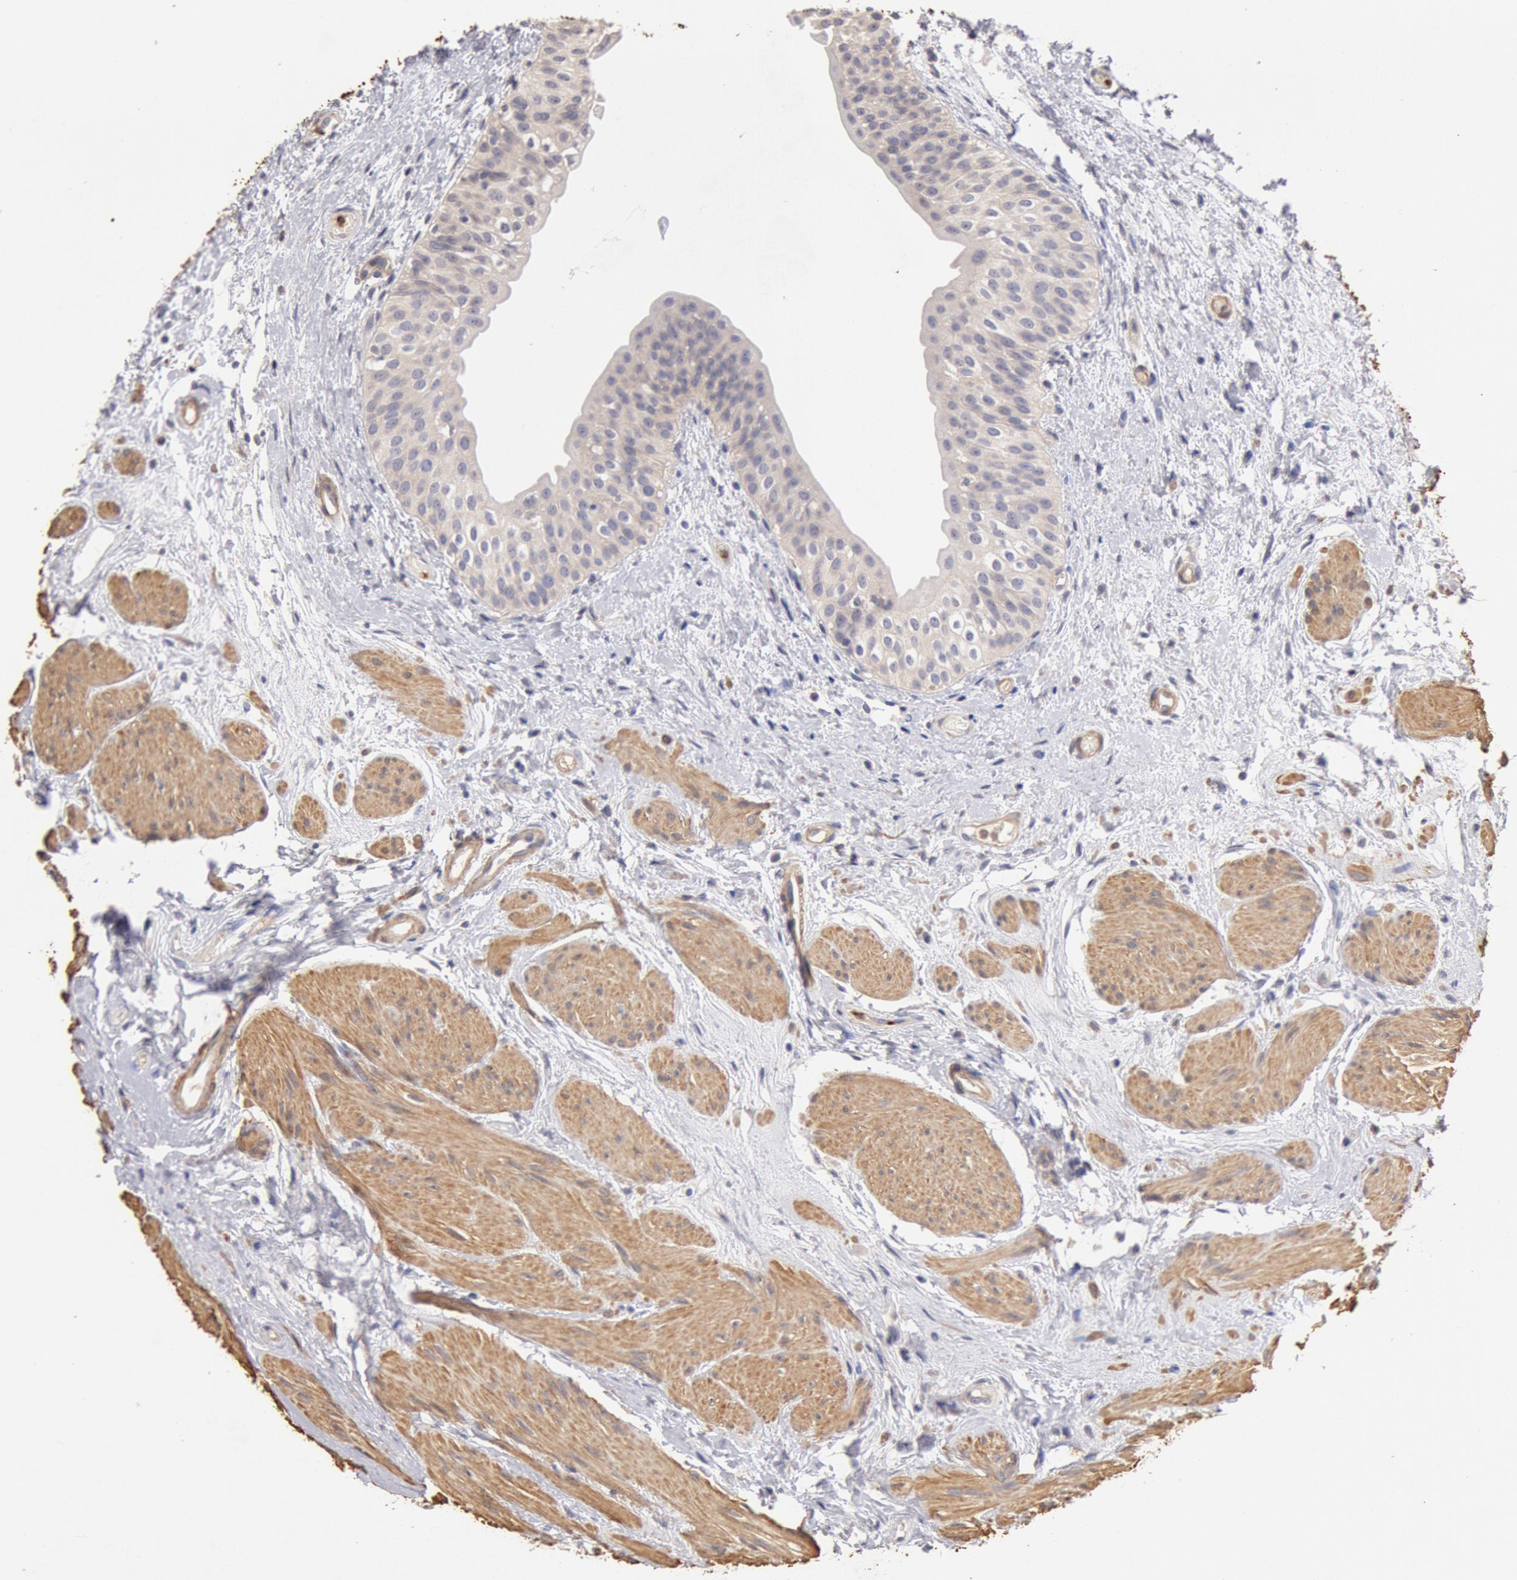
{"staining": {"intensity": "weak", "quantity": "25%-75%", "location": "cytoplasmic/membranous"}, "tissue": "urinary bladder", "cell_type": "Urothelial cells", "image_type": "normal", "snomed": [{"axis": "morphology", "description": "Normal tissue, NOS"}, {"axis": "topography", "description": "Urinary bladder"}], "caption": "Urothelial cells demonstrate weak cytoplasmic/membranous positivity in approximately 25%-75% of cells in normal urinary bladder.", "gene": "TMED8", "patient": {"sex": "female", "age": 55}}